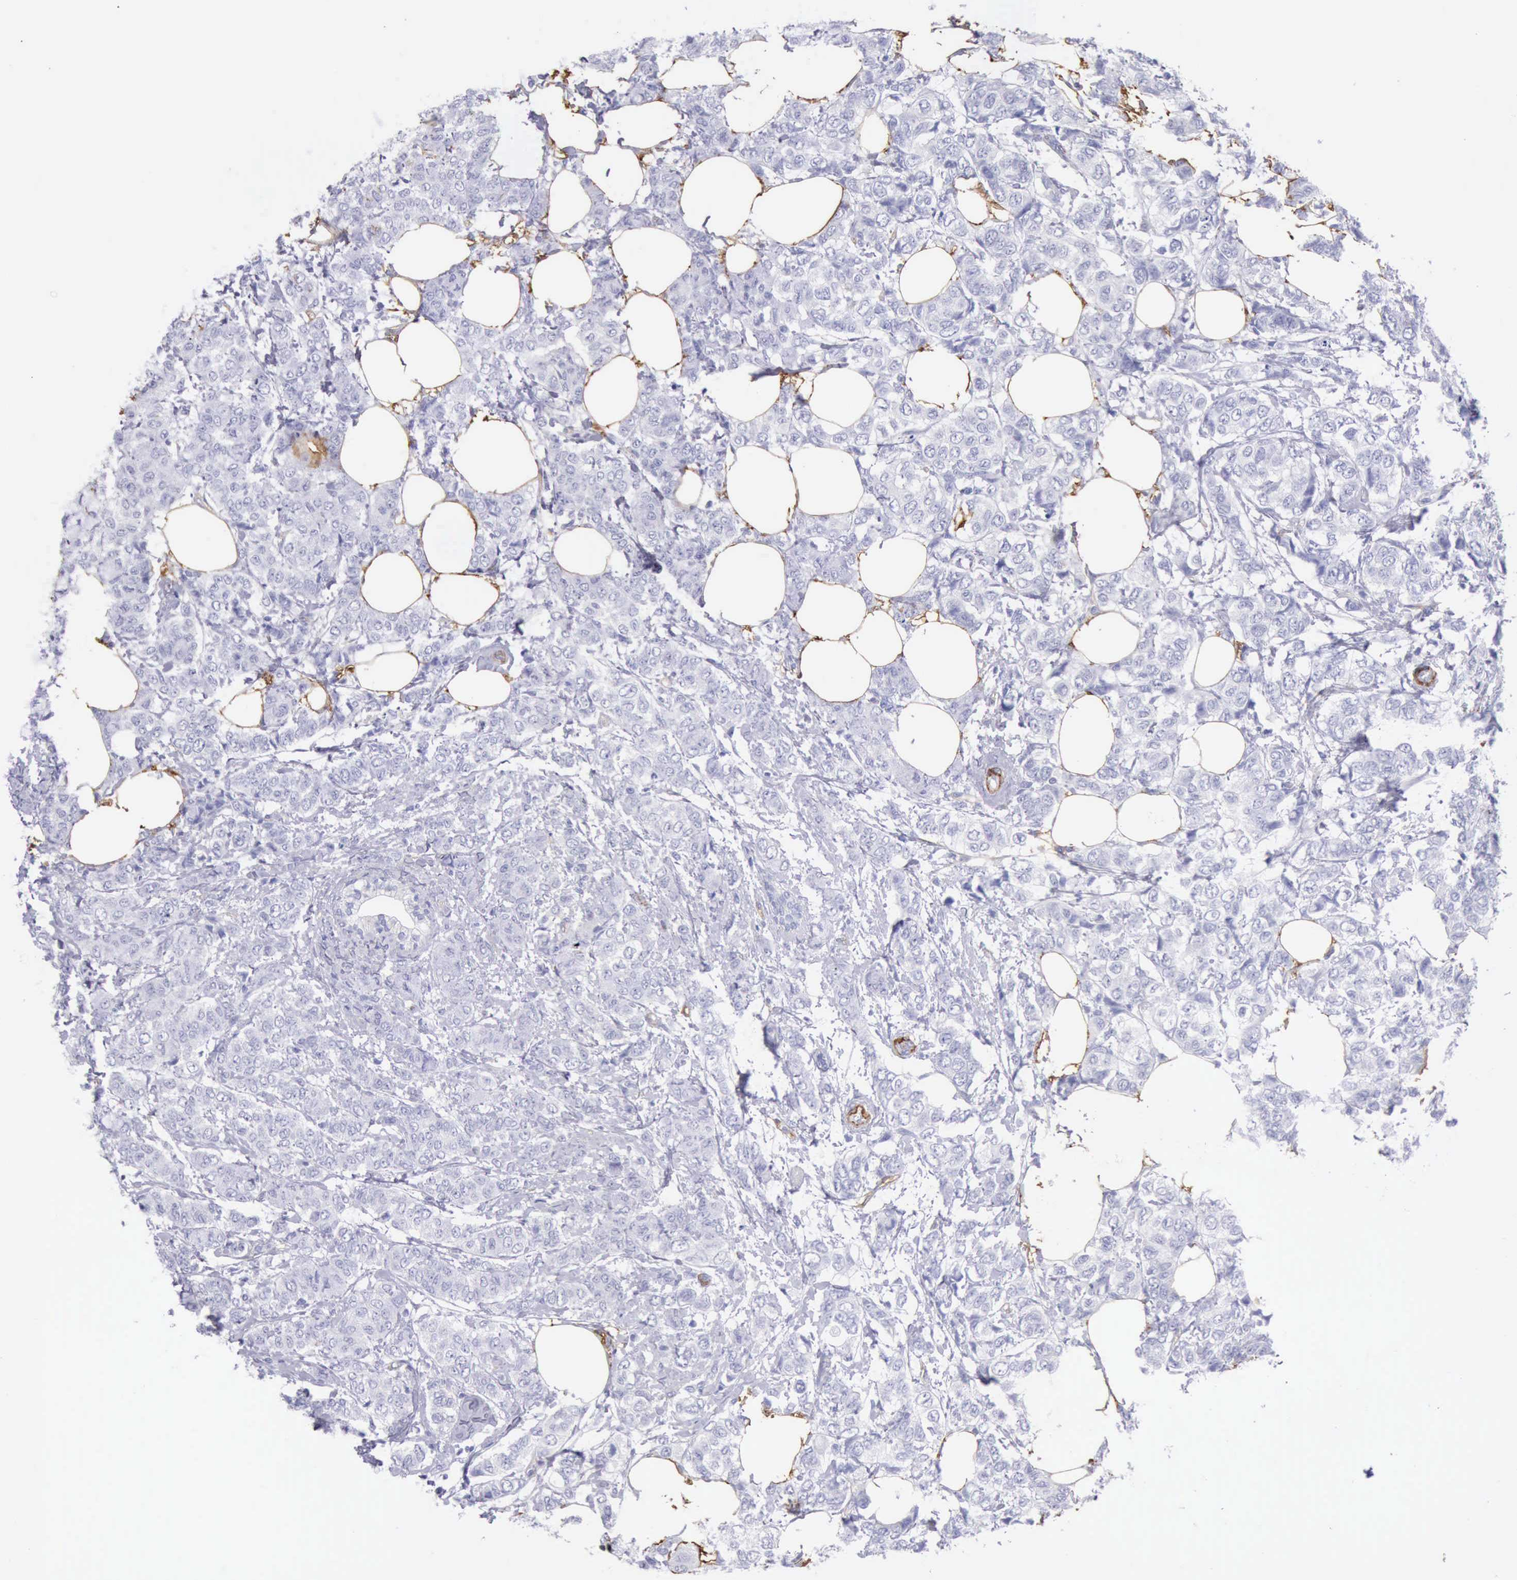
{"staining": {"intensity": "negative", "quantity": "none", "location": "none"}, "tissue": "breast cancer", "cell_type": "Tumor cells", "image_type": "cancer", "snomed": [{"axis": "morphology", "description": "Lobular carcinoma"}, {"axis": "topography", "description": "Breast"}], "caption": "A high-resolution micrograph shows immunohistochemistry staining of breast lobular carcinoma, which reveals no significant staining in tumor cells. Nuclei are stained in blue.", "gene": "AOC3", "patient": {"sex": "female", "age": 60}}